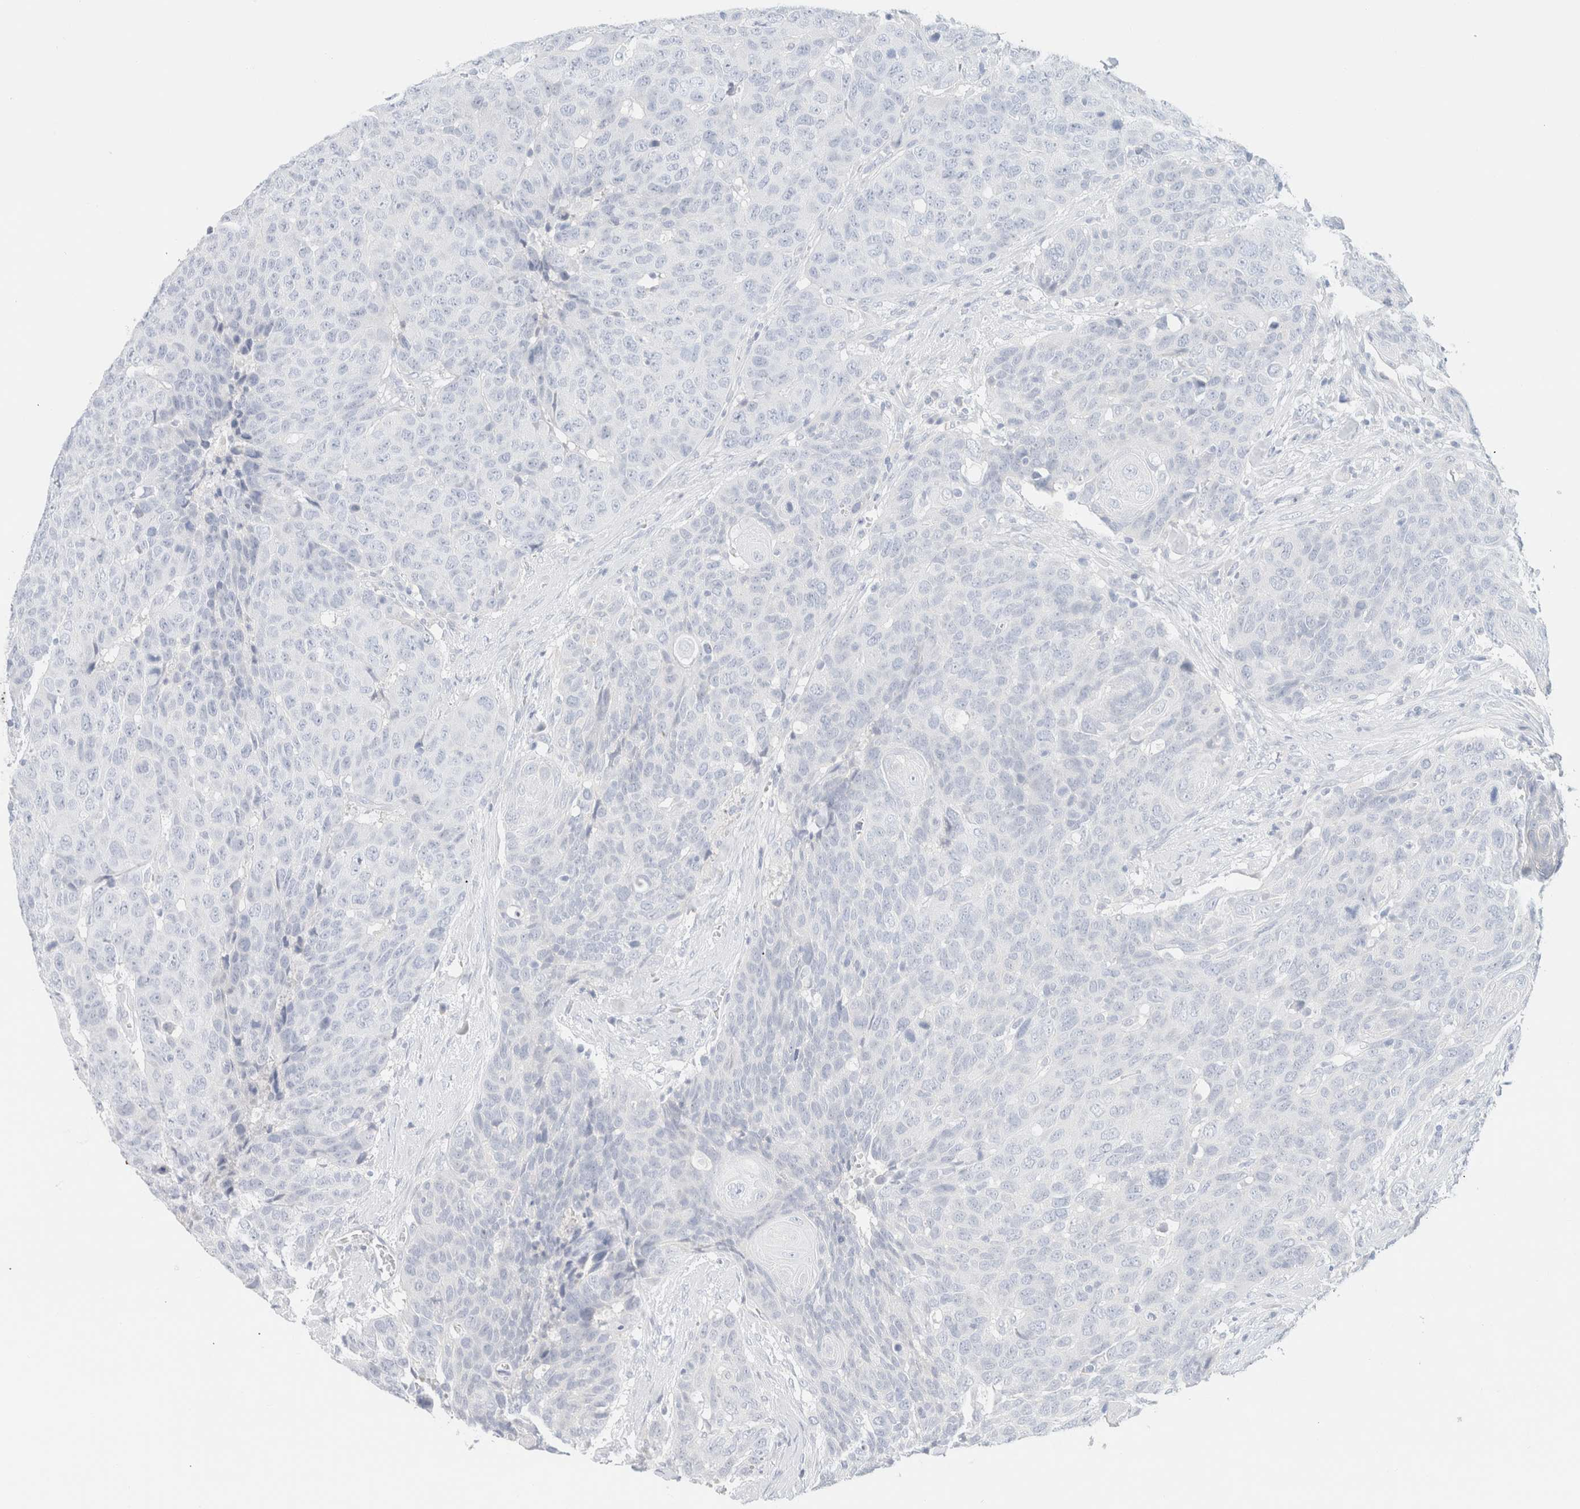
{"staining": {"intensity": "negative", "quantity": "none", "location": "none"}, "tissue": "head and neck cancer", "cell_type": "Tumor cells", "image_type": "cancer", "snomed": [{"axis": "morphology", "description": "Squamous cell carcinoma, NOS"}, {"axis": "topography", "description": "Head-Neck"}], "caption": "An immunohistochemistry micrograph of squamous cell carcinoma (head and neck) is shown. There is no staining in tumor cells of squamous cell carcinoma (head and neck).", "gene": "CPQ", "patient": {"sex": "male", "age": 66}}